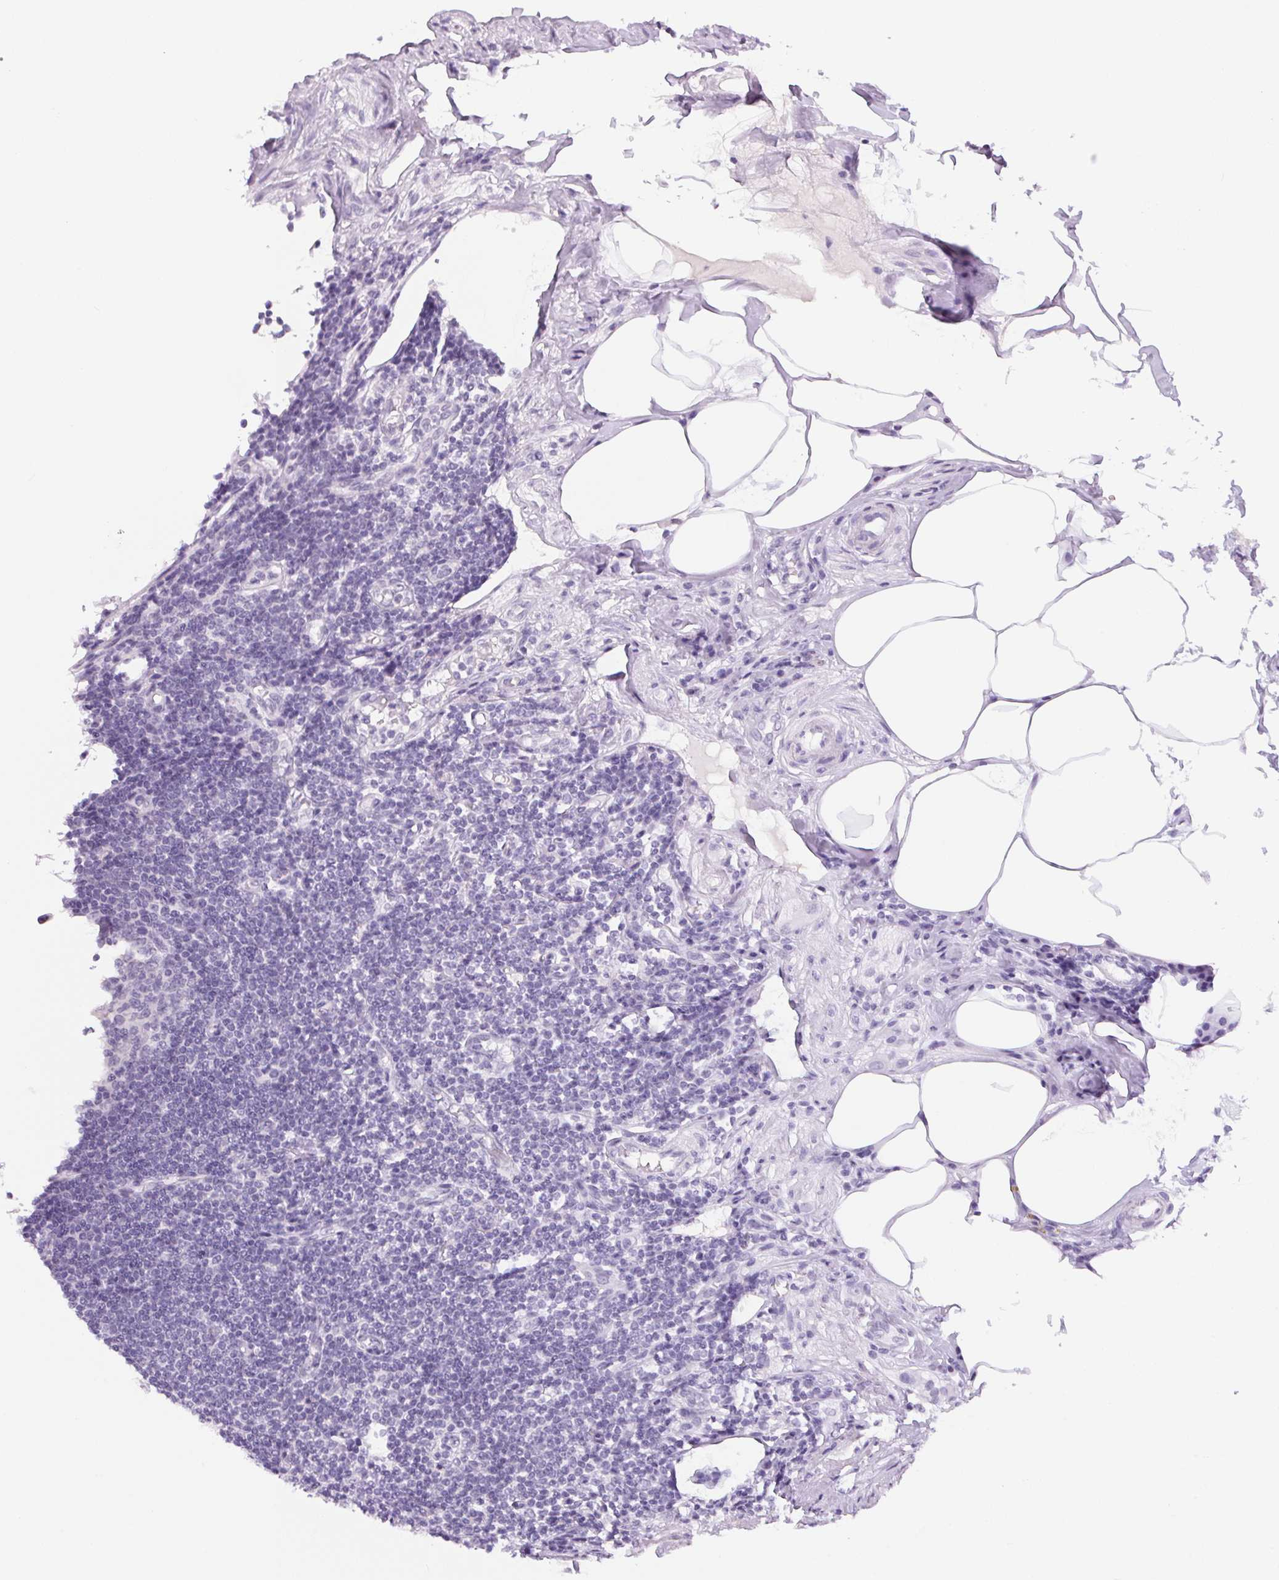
{"staining": {"intensity": "negative", "quantity": "none", "location": "none"}, "tissue": "appendix", "cell_type": "Glandular cells", "image_type": "normal", "snomed": [{"axis": "morphology", "description": "Normal tissue, NOS"}, {"axis": "topography", "description": "Appendix"}], "caption": "Human appendix stained for a protein using IHC displays no positivity in glandular cells.", "gene": "TMEM175", "patient": {"sex": "female", "age": 57}}